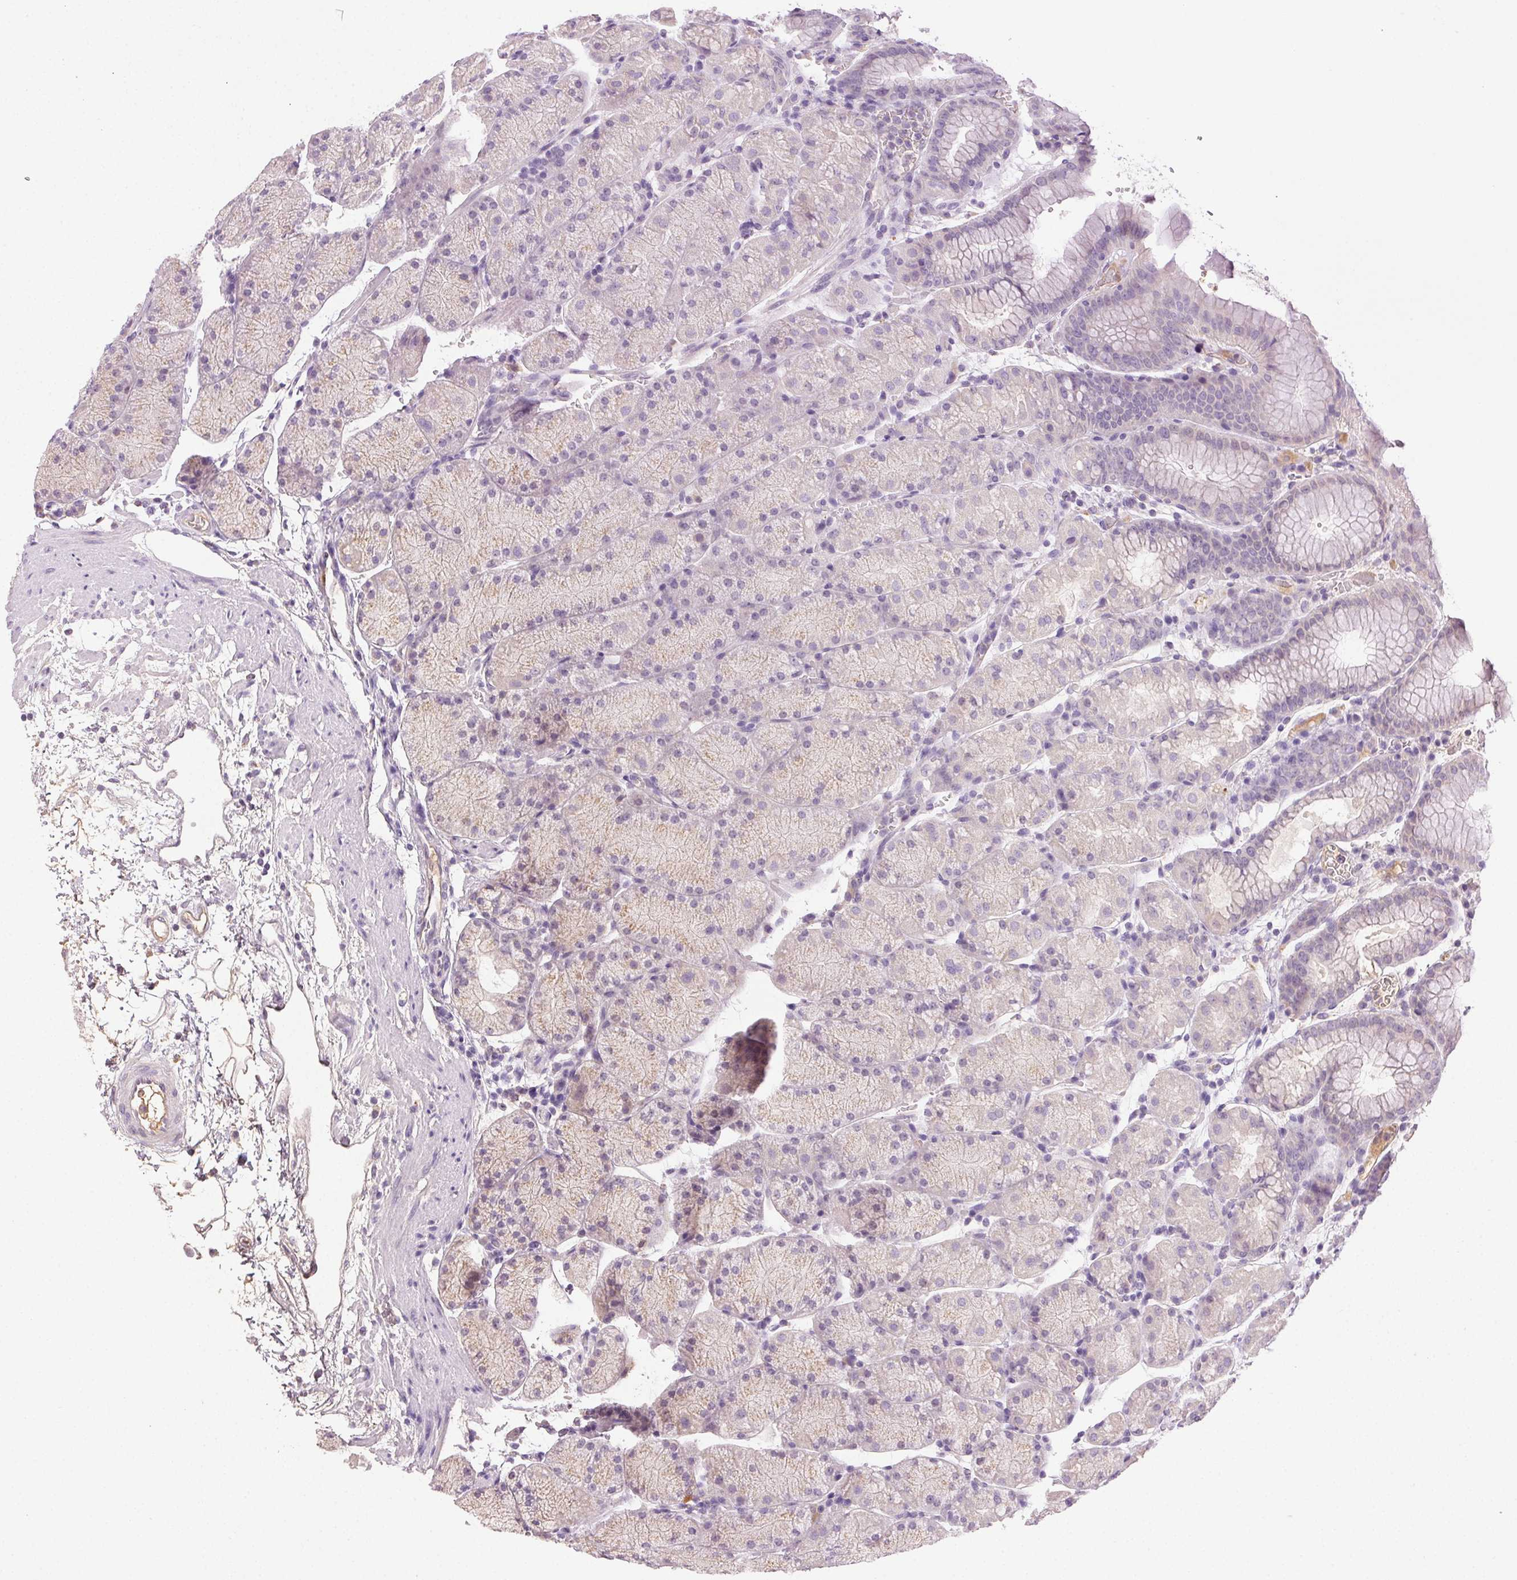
{"staining": {"intensity": "weak", "quantity": "<25%", "location": "cytoplasmic/membranous"}, "tissue": "stomach", "cell_type": "Glandular cells", "image_type": "normal", "snomed": [{"axis": "morphology", "description": "Normal tissue, NOS"}, {"axis": "topography", "description": "Stomach, upper"}, {"axis": "topography", "description": "Stomach"}], "caption": "Glandular cells are negative for brown protein staining in normal stomach.", "gene": "BPIFB2", "patient": {"sex": "male", "age": 76}}